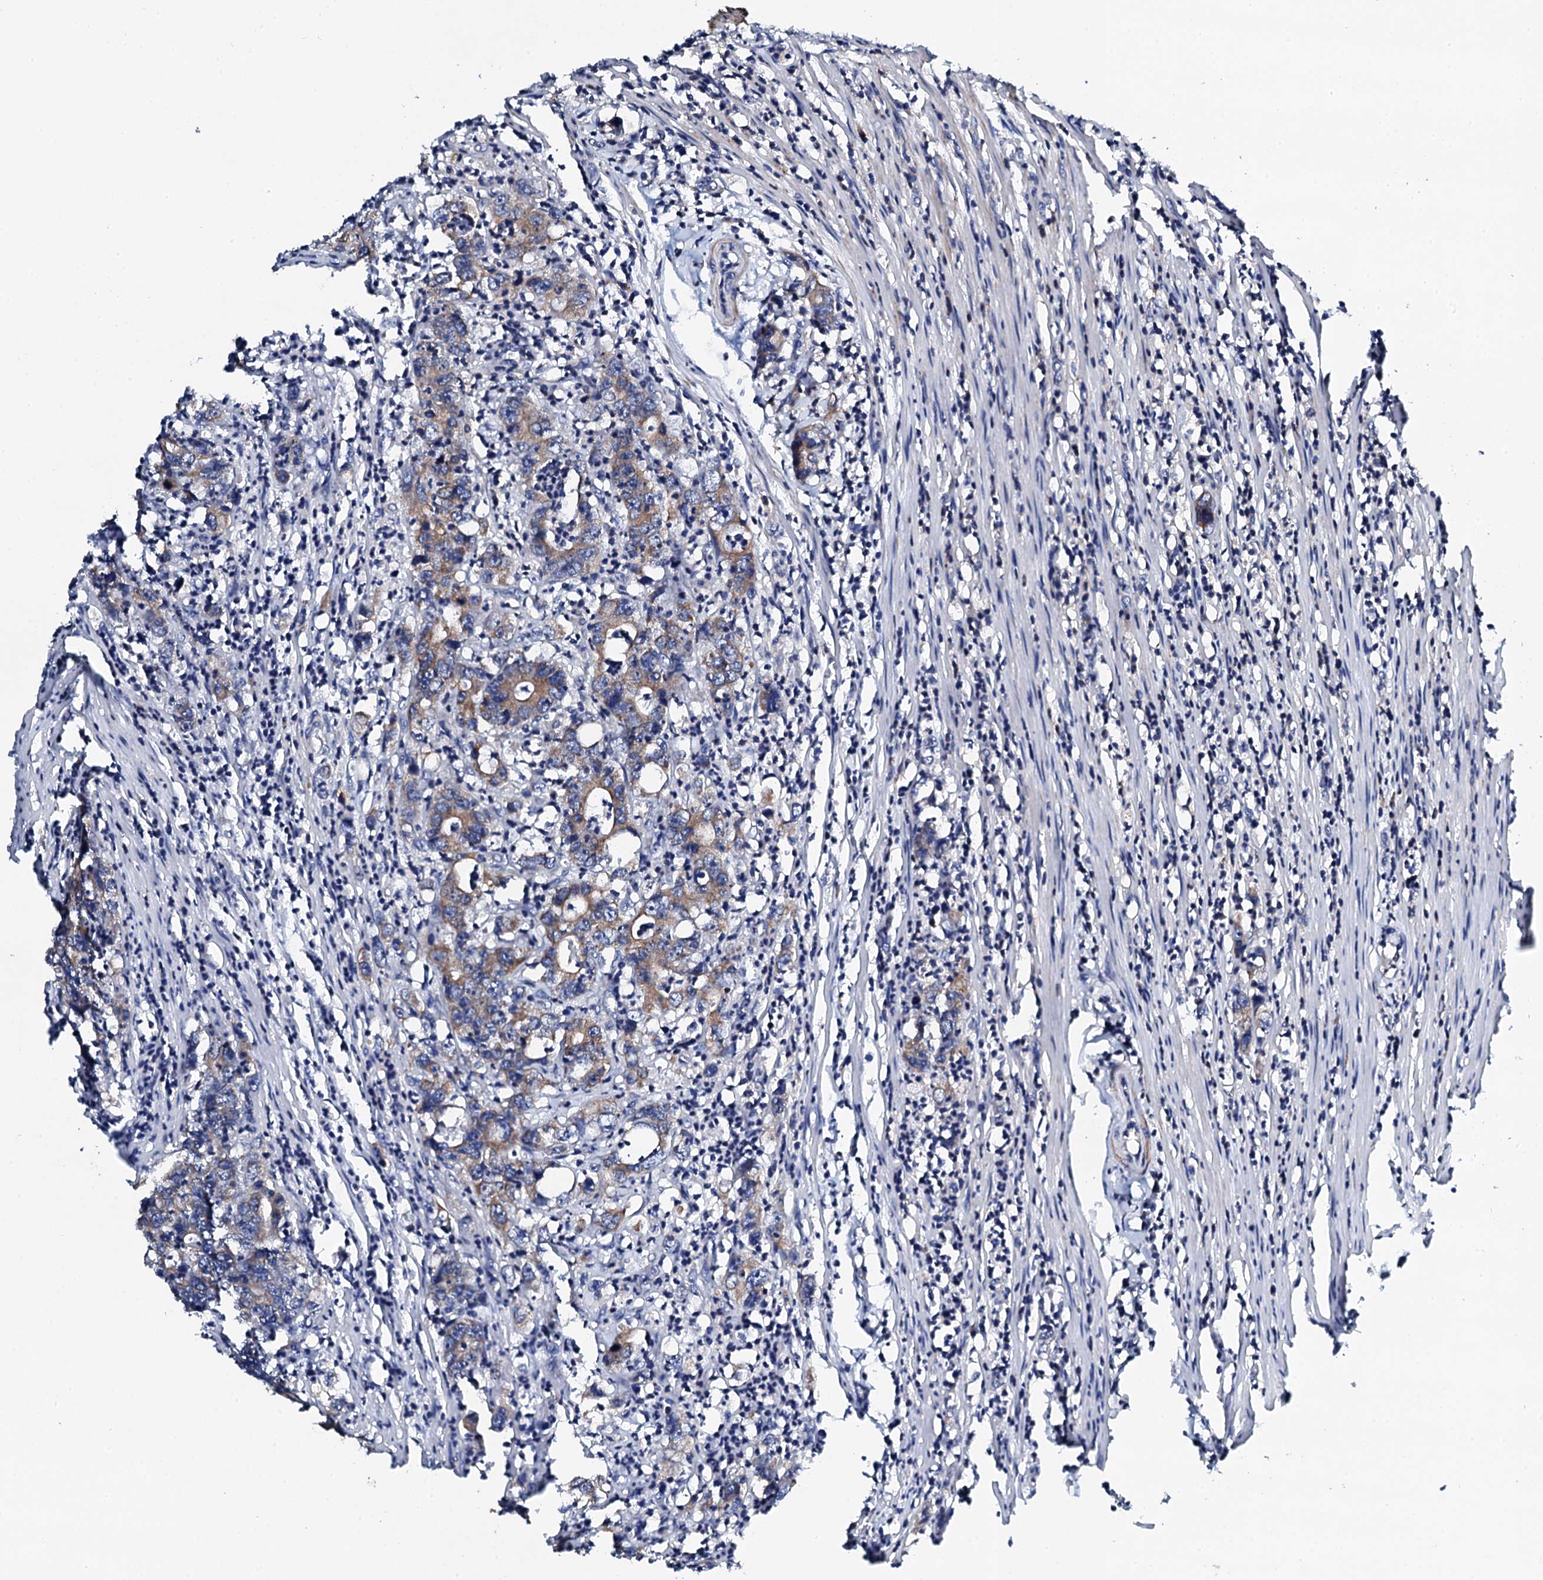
{"staining": {"intensity": "moderate", "quantity": ">75%", "location": "cytoplasmic/membranous"}, "tissue": "colorectal cancer", "cell_type": "Tumor cells", "image_type": "cancer", "snomed": [{"axis": "morphology", "description": "Adenocarcinoma, NOS"}, {"axis": "topography", "description": "Colon"}], "caption": "Immunohistochemistry of adenocarcinoma (colorectal) reveals medium levels of moderate cytoplasmic/membranous expression in about >75% of tumor cells. (DAB = brown stain, brightfield microscopy at high magnification).", "gene": "COG4", "patient": {"sex": "female", "age": 75}}